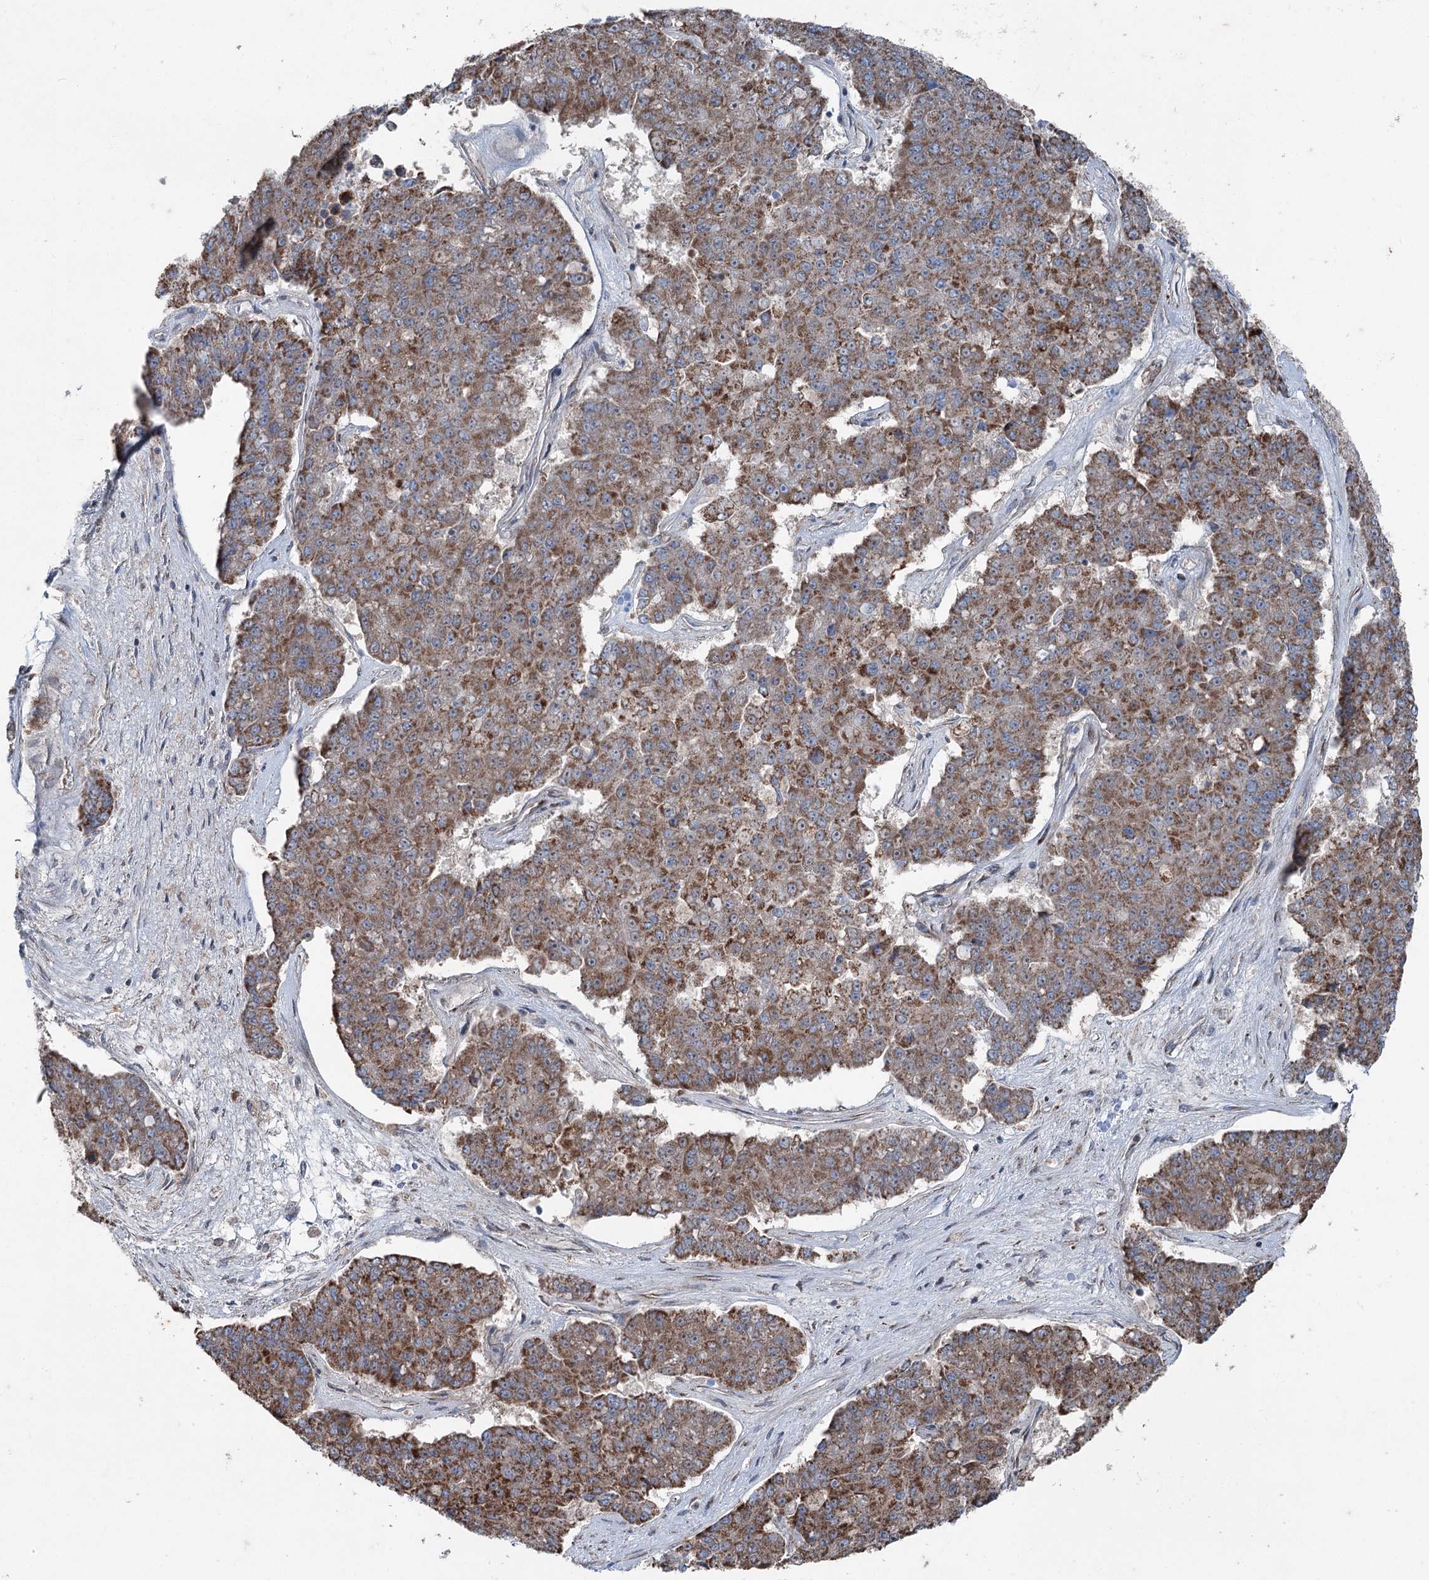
{"staining": {"intensity": "strong", "quantity": ">75%", "location": "cytoplasmic/membranous"}, "tissue": "pancreatic cancer", "cell_type": "Tumor cells", "image_type": "cancer", "snomed": [{"axis": "morphology", "description": "Adenocarcinoma, NOS"}, {"axis": "topography", "description": "Pancreas"}], "caption": "Tumor cells demonstrate strong cytoplasmic/membranous positivity in about >75% of cells in pancreatic cancer. (DAB (3,3'-diaminobenzidine) IHC, brown staining for protein, blue staining for nuclei).", "gene": "UCN3", "patient": {"sex": "male", "age": 50}}